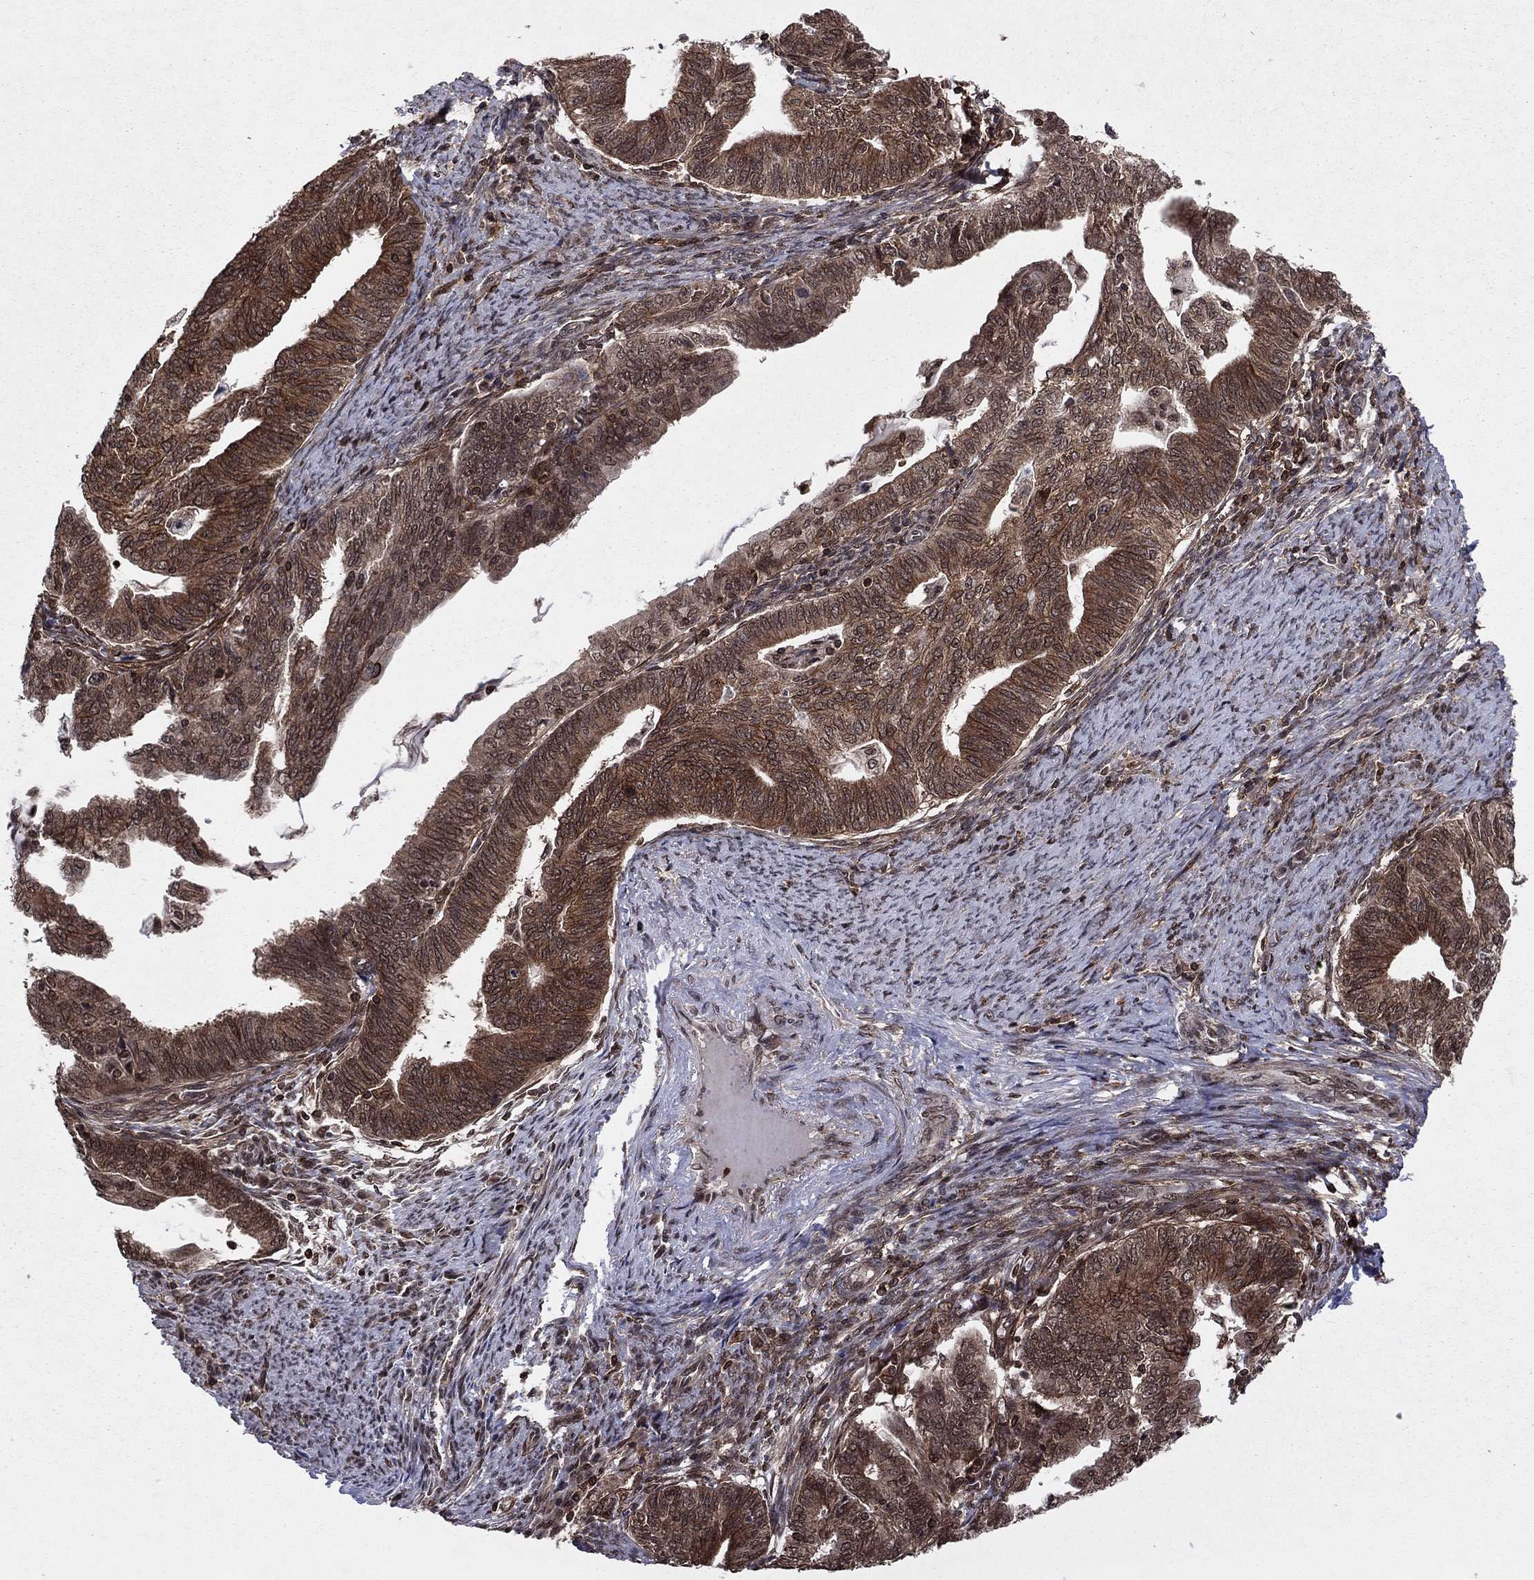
{"staining": {"intensity": "strong", "quantity": ">75%", "location": "cytoplasmic/membranous"}, "tissue": "endometrial cancer", "cell_type": "Tumor cells", "image_type": "cancer", "snomed": [{"axis": "morphology", "description": "Adenocarcinoma, NOS"}, {"axis": "topography", "description": "Endometrium"}], "caption": "Immunohistochemical staining of human endometrial cancer reveals strong cytoplasmic/membranous protein positivity in about >75% of tumor cells. The staining was performed using DAB, with brown indicating positive protein expression. Nuclei are stained blue with hematoxylin.", "gene": "SSX2IP", "patient": {"sex": "female", "age": 82}}